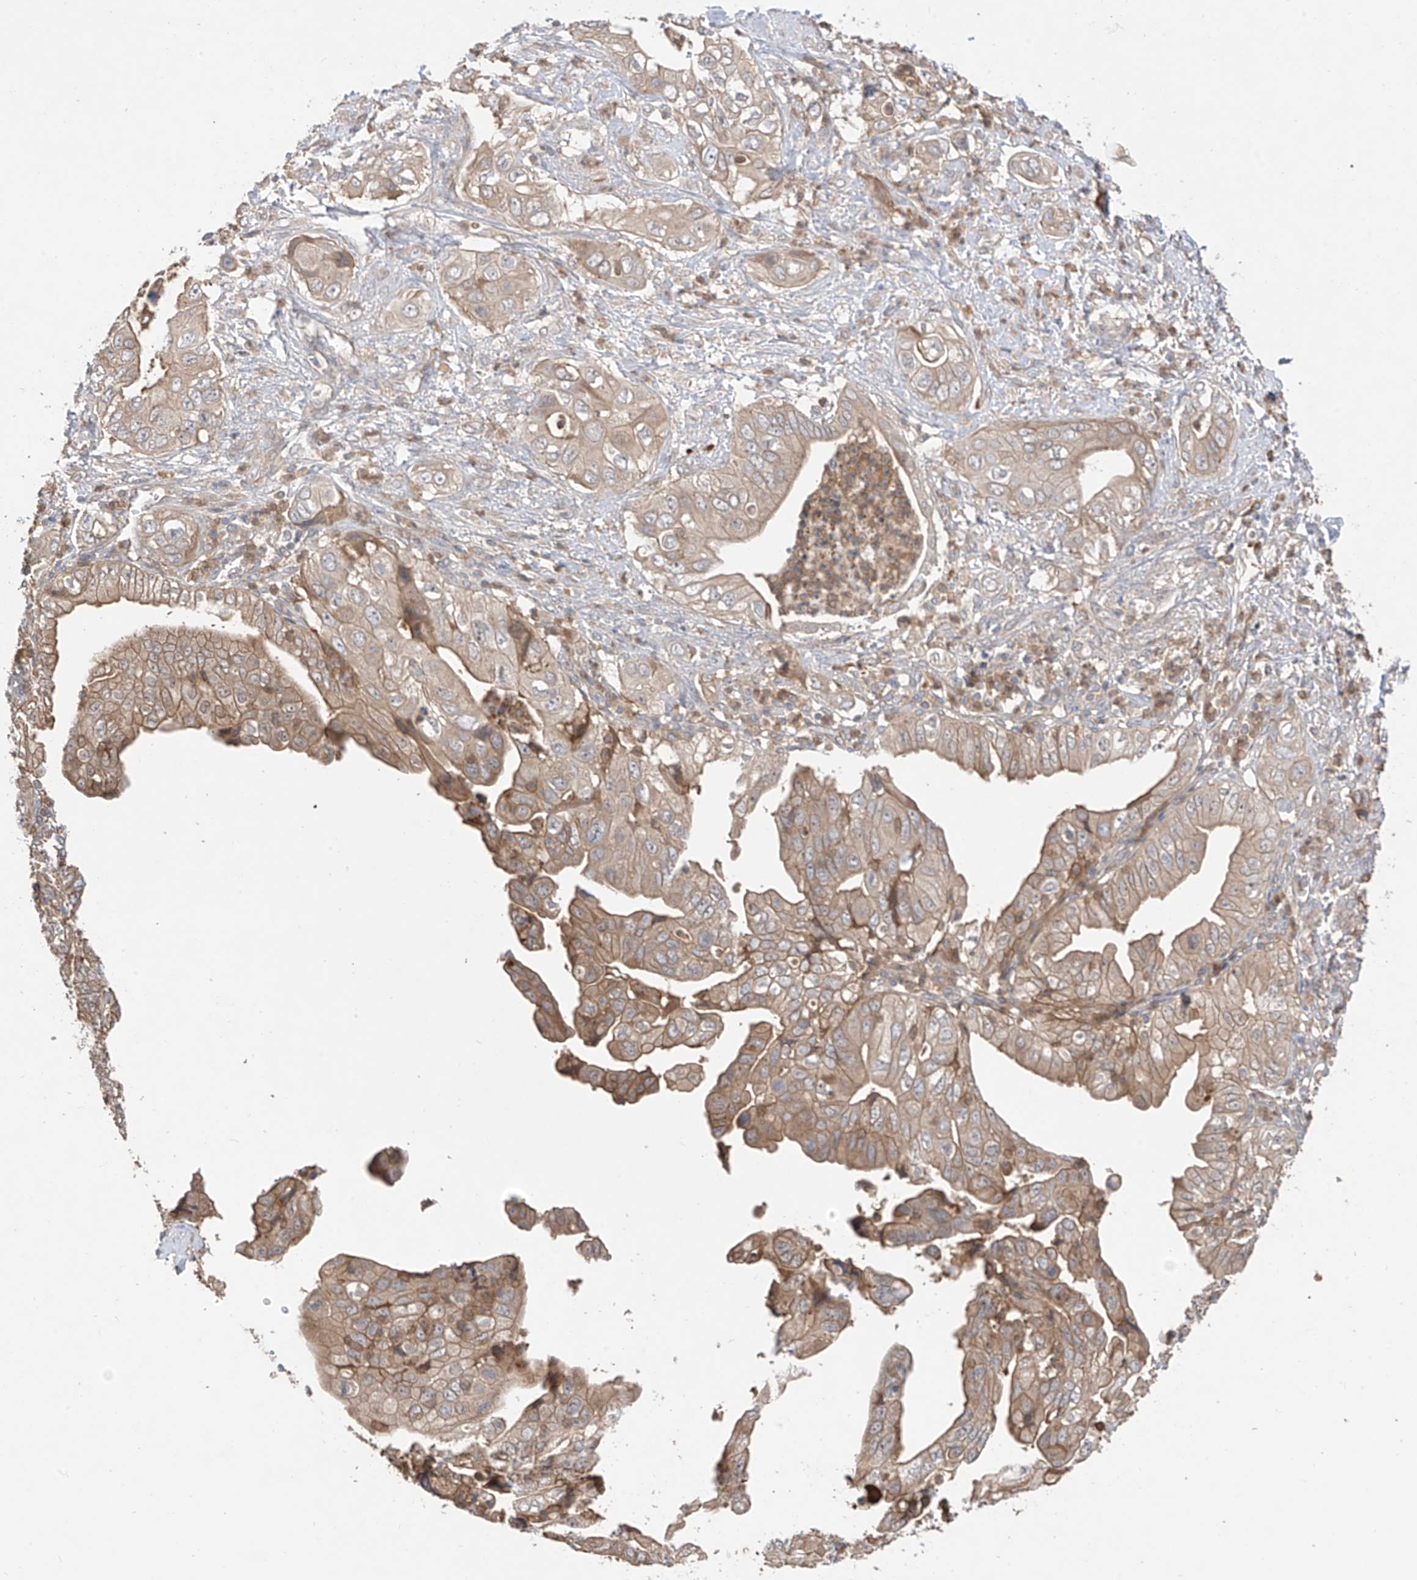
{"staining": {"intensity": "moderate", "quantity": ">75%", "location": "cytoplasmic/membranous"}, "tissue": "pancreatic cancer", "cell_type": "Tumor cells", "image_type": "cancer", "snomed": [{"axis": "morphology", "description": "Adenocarcinoma, NOS"}, {"axis": "topography", "description": "Pancreas"}], "caption": "Moderate cytoplasmic/membranous expression is appreciated in about >75% of tumor cells in pancreatic adenocarcinoma. (brown staining indicates protein expression, while blue staining denotes nuclei).", "gene": "CACNA2D4", "patient": {"sex": "female", "age": 78}}